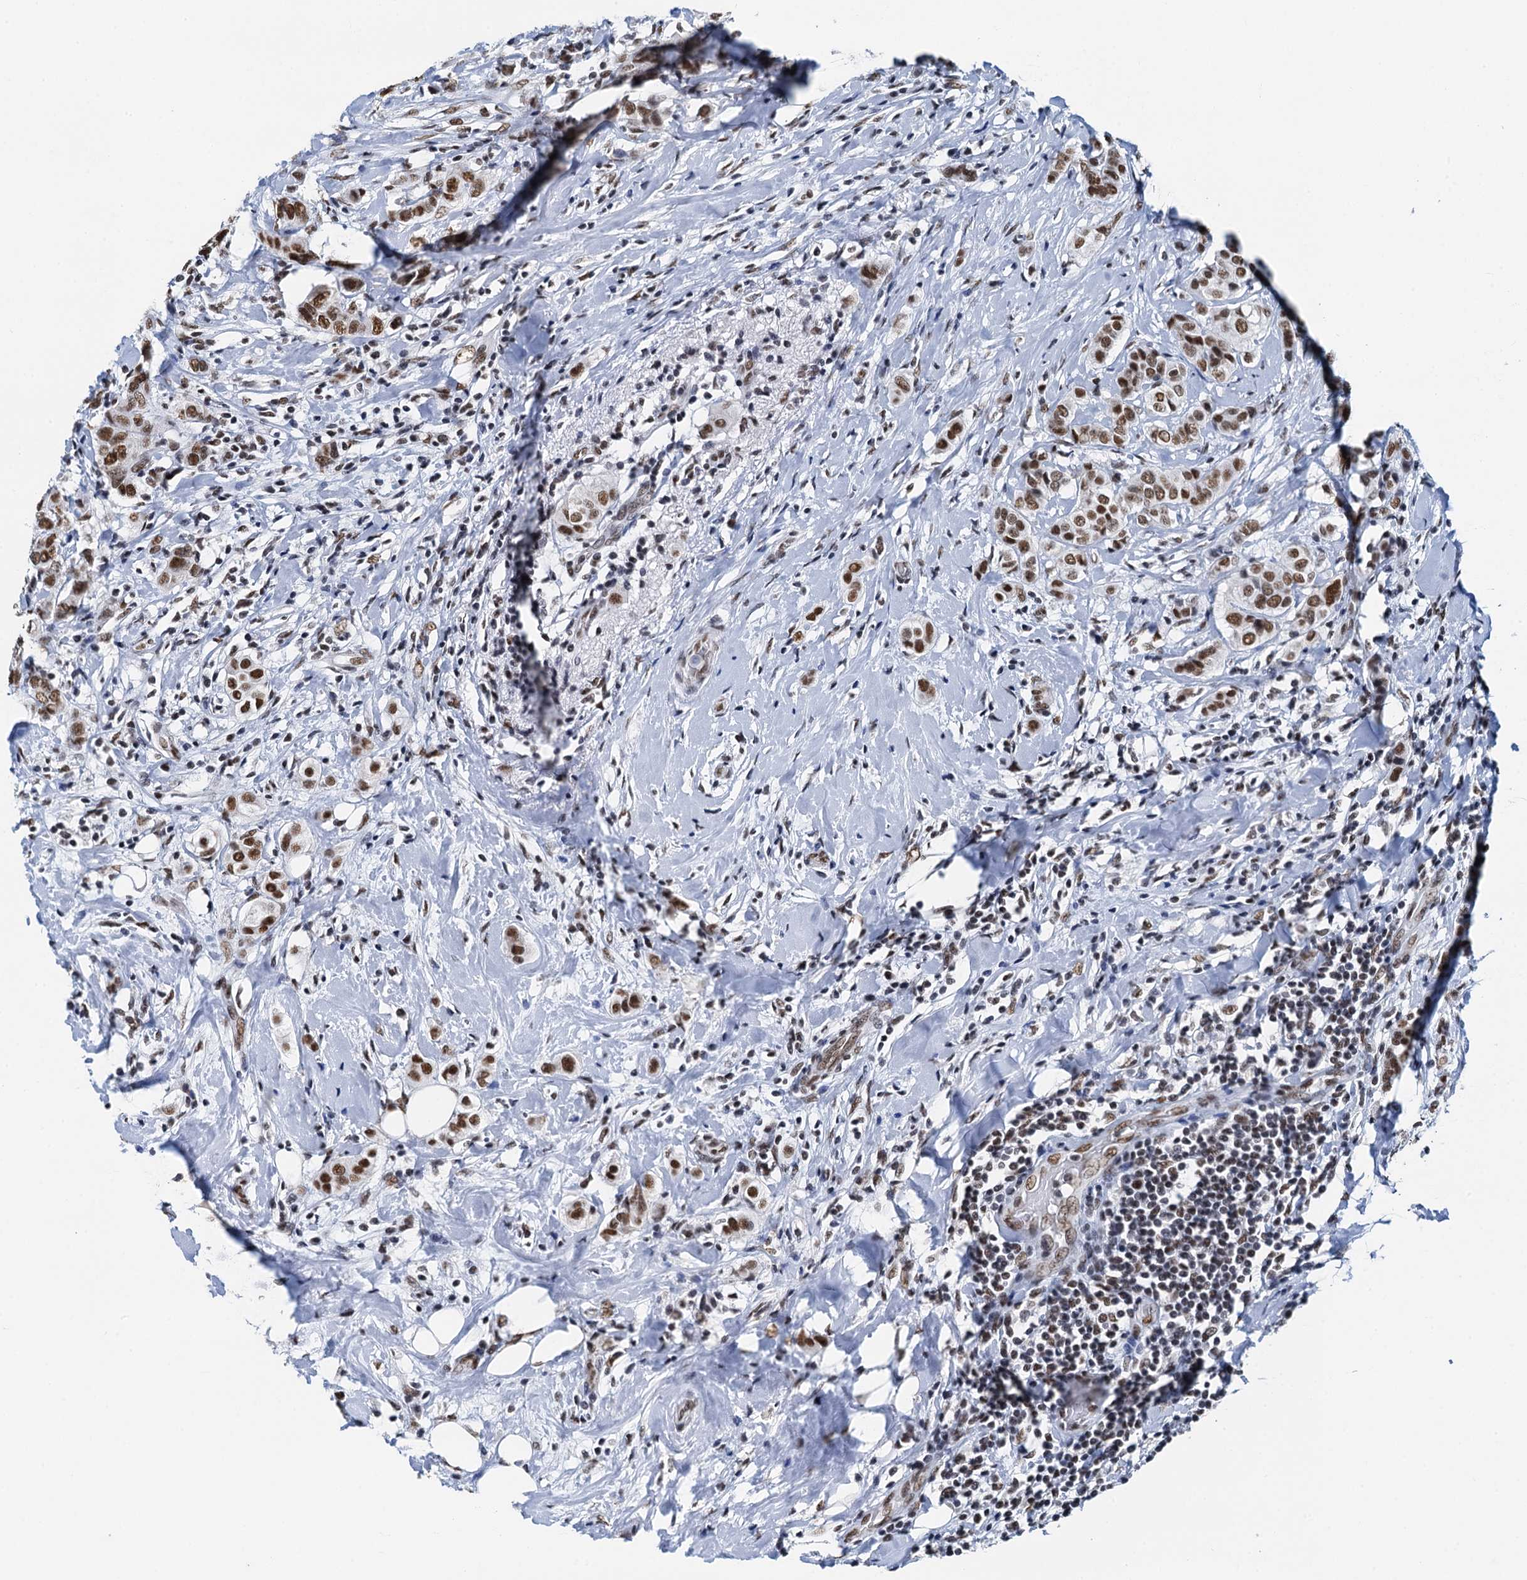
{"staining": {"intensity": "moderate", "quantity": ">75%", "location": "nuclear"}, "tissue": "breast cancer", "cell_type": "Tumor cells", "image_type": "cancer", "snomed": [{"axis": "morphology", "description": "Lobular carcinoma"}, {"axis": "topography", "description": "Breast"}], "caption": "Breast cancer stained with a brown dye demonstrates moderate nuclear positive staining in approximately >75% of tumor cells.", "gene": "SLTM", "patient": {"sex": "female", "age": 51}}